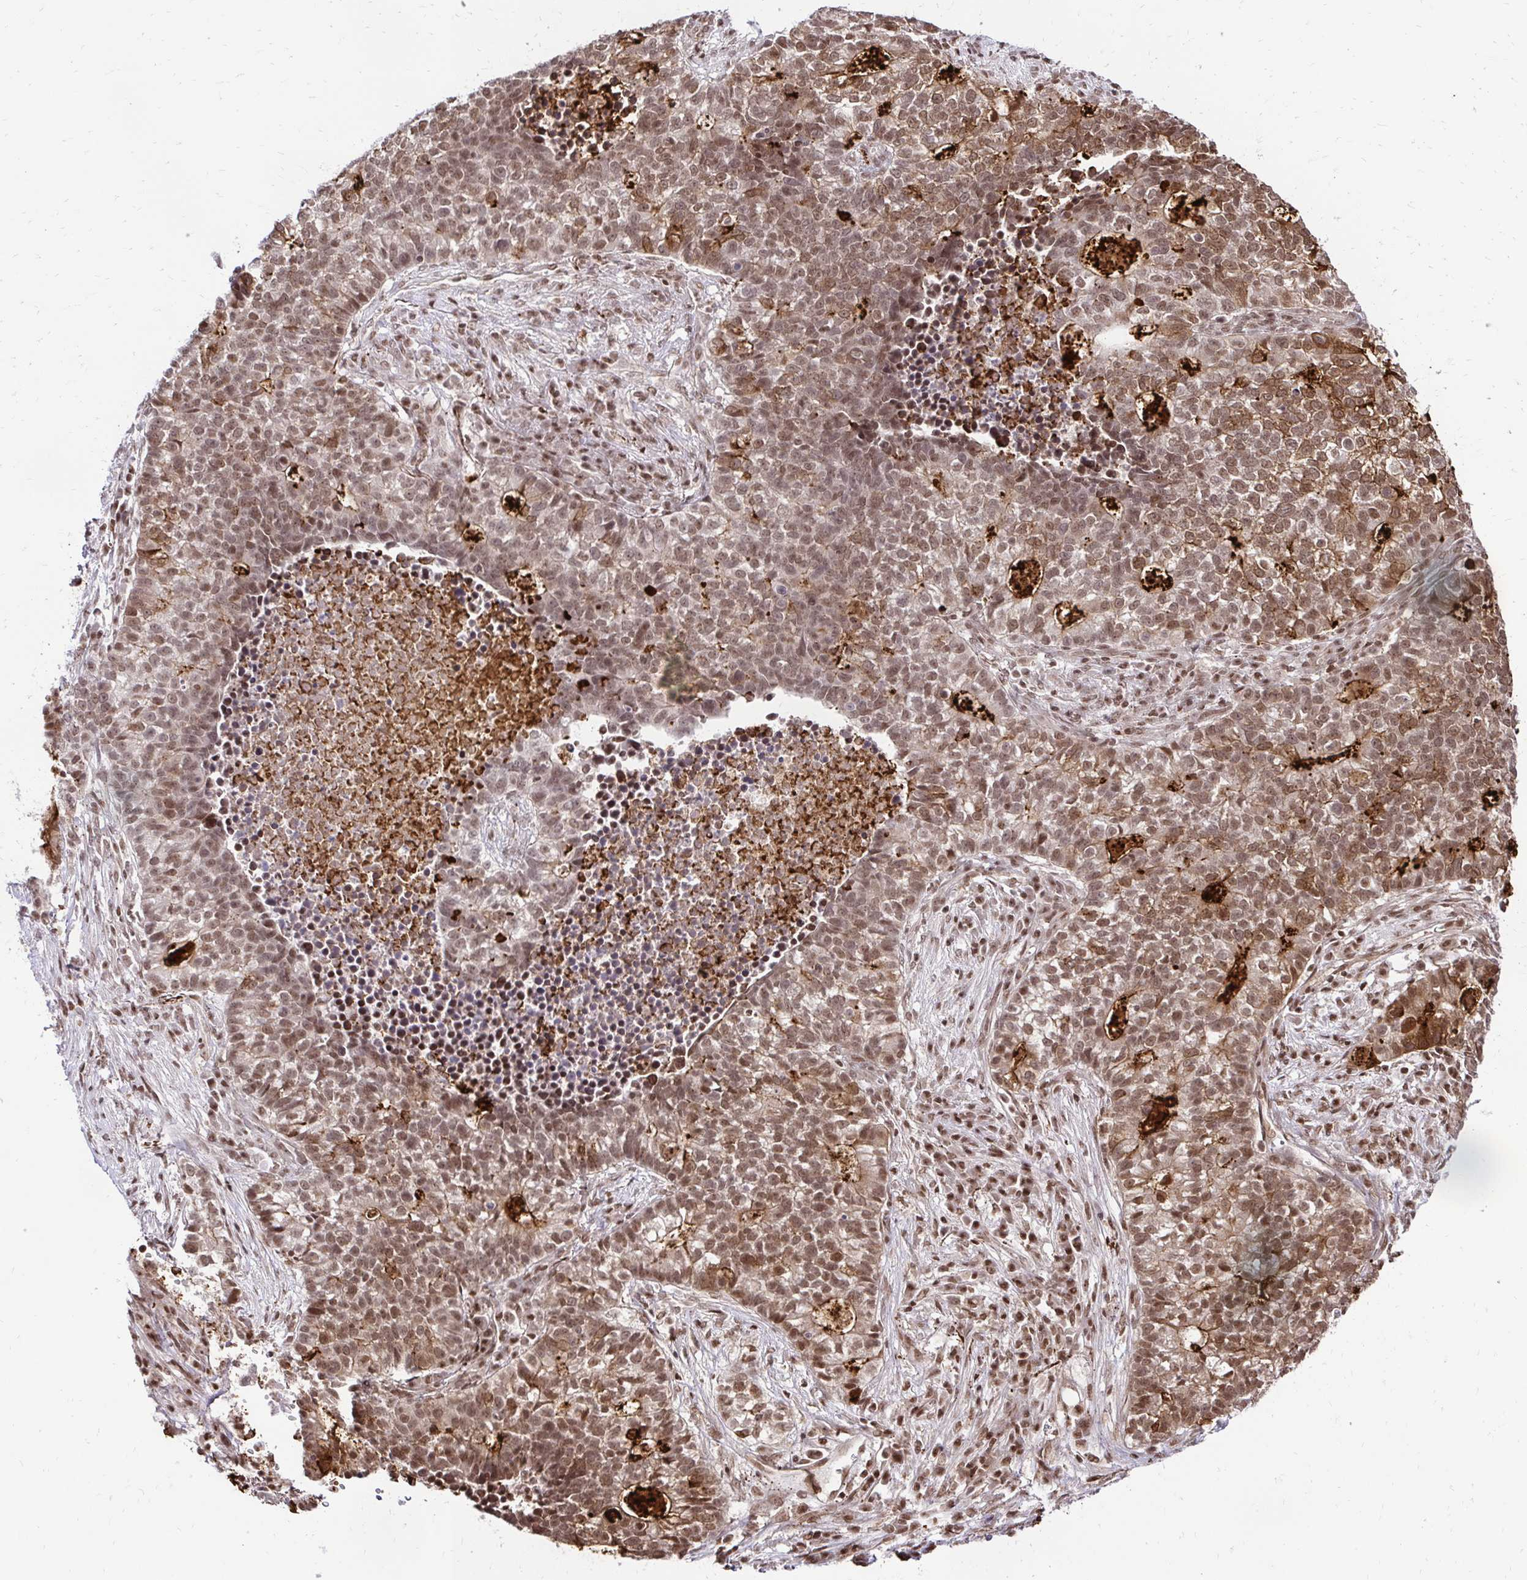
{"staining": {"intensity": "moderate", "quantity": ">75%", "location": "cytoplasmic/membranous,nuclear"}, "tissue": "lung cancer", "cell_type": "Tumor cells", "image_type": "cancer", "snomed": [{"axis": "morphology", "description": "Adenocarcinoma, NOS"}, {"axis": "topography", "description": "Lung"}], "caption": "IHC staining of lung cancer (adenocarcinoma), which exhibits medium levels of moderate cytoplasmic/membranous and nuclear staining in approximately >75% of tumor cells indicating moderate cytoplasmic/membranous and nuclear protein staining. The staining was performed using DAB (3,3'-diaminobenzidine) (brown) for protein detection and nuclei were counterstained in hematoxylin (blue).", "gene": "GLYR1", "patient": {"sex": "male", "age": 57}}